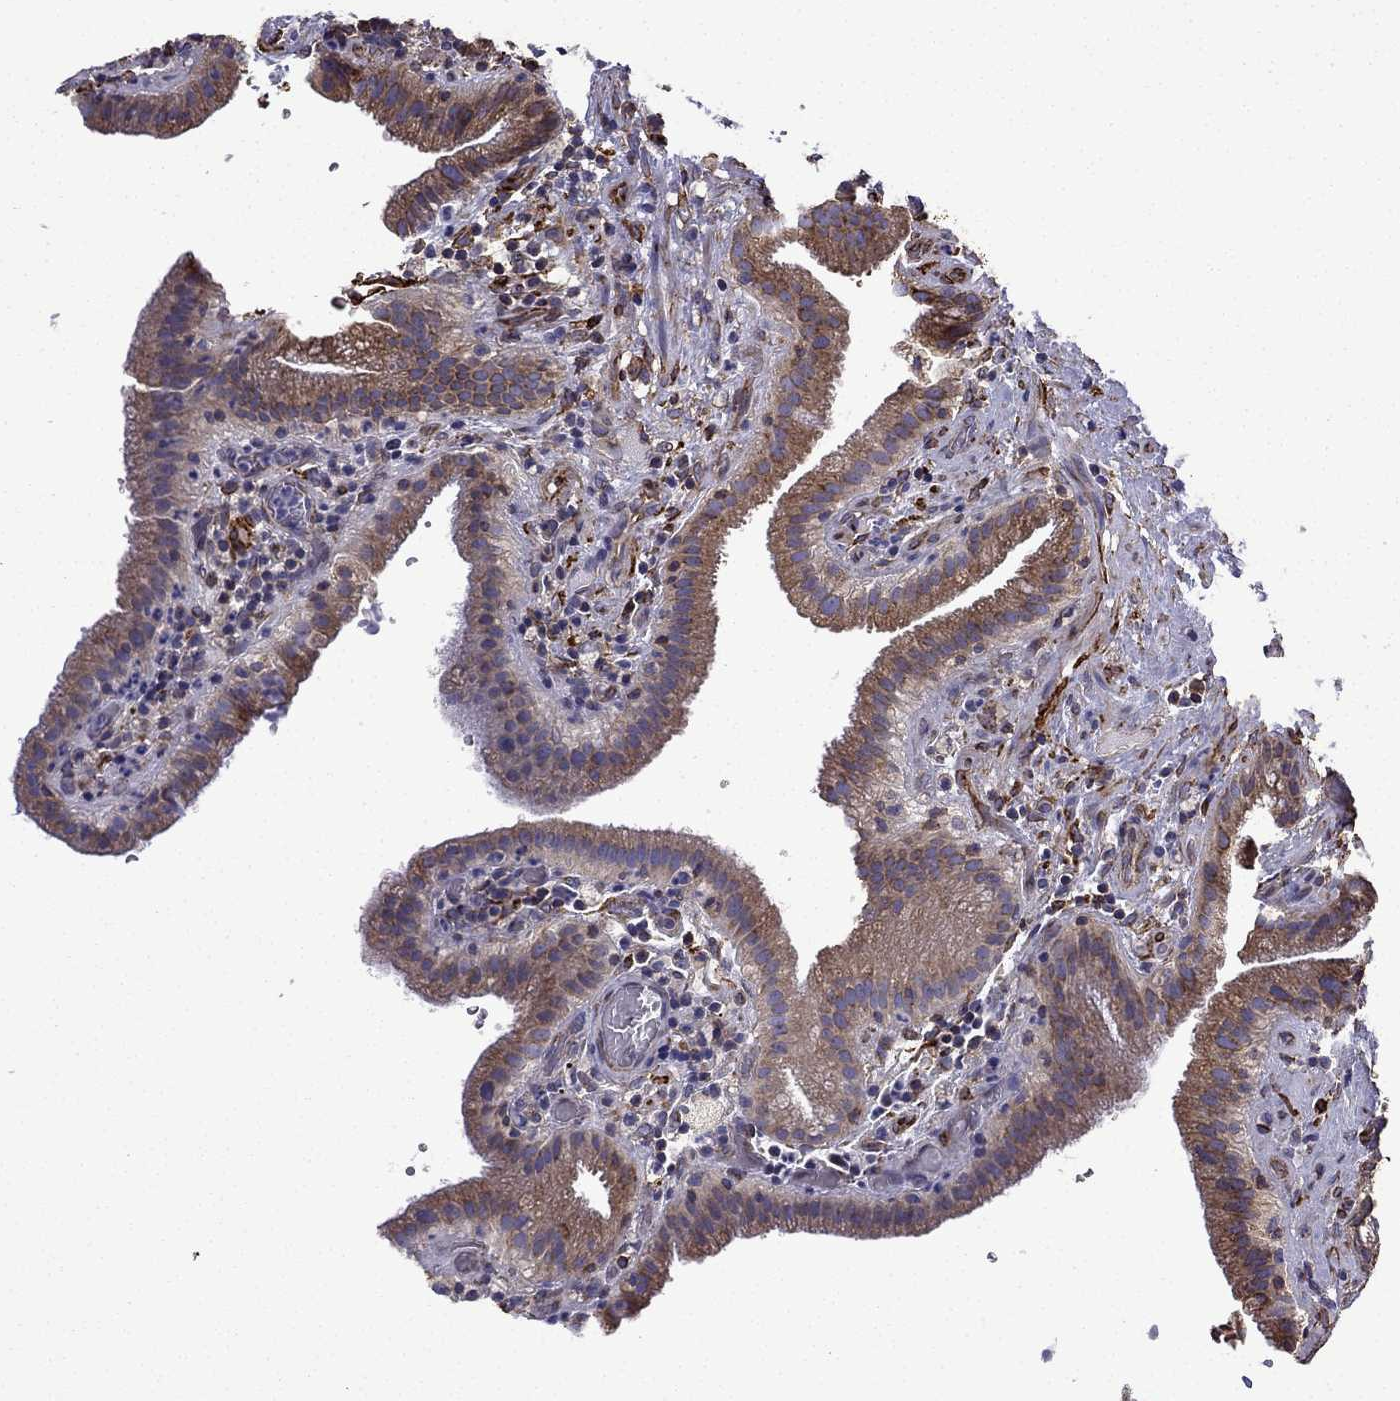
{"staining": {"intensity": "moderate", "quantity": ">75%", "location": "cytoplasmic/membranous"}, "tissue": "gallbladder", "cell_type": "Glandular cells", "image_type": "normal", "snomed": [{"axis": "morphology", "description": "Normal tissue, NOS"}, {"axis": "topography", "description": "Gallbladder"}], "caption": "The photomicrograph shows immunohistochemical staining of normal gallbladder. There is moderate cytoplasmic/membranous positivity is appreciated in approximately >75% of glandular cells. (brown staining indicates protein expression, while blue staining denotes nuclei).", "gene": "MAP4", "patient": {"sex": "male", "age": 62}}